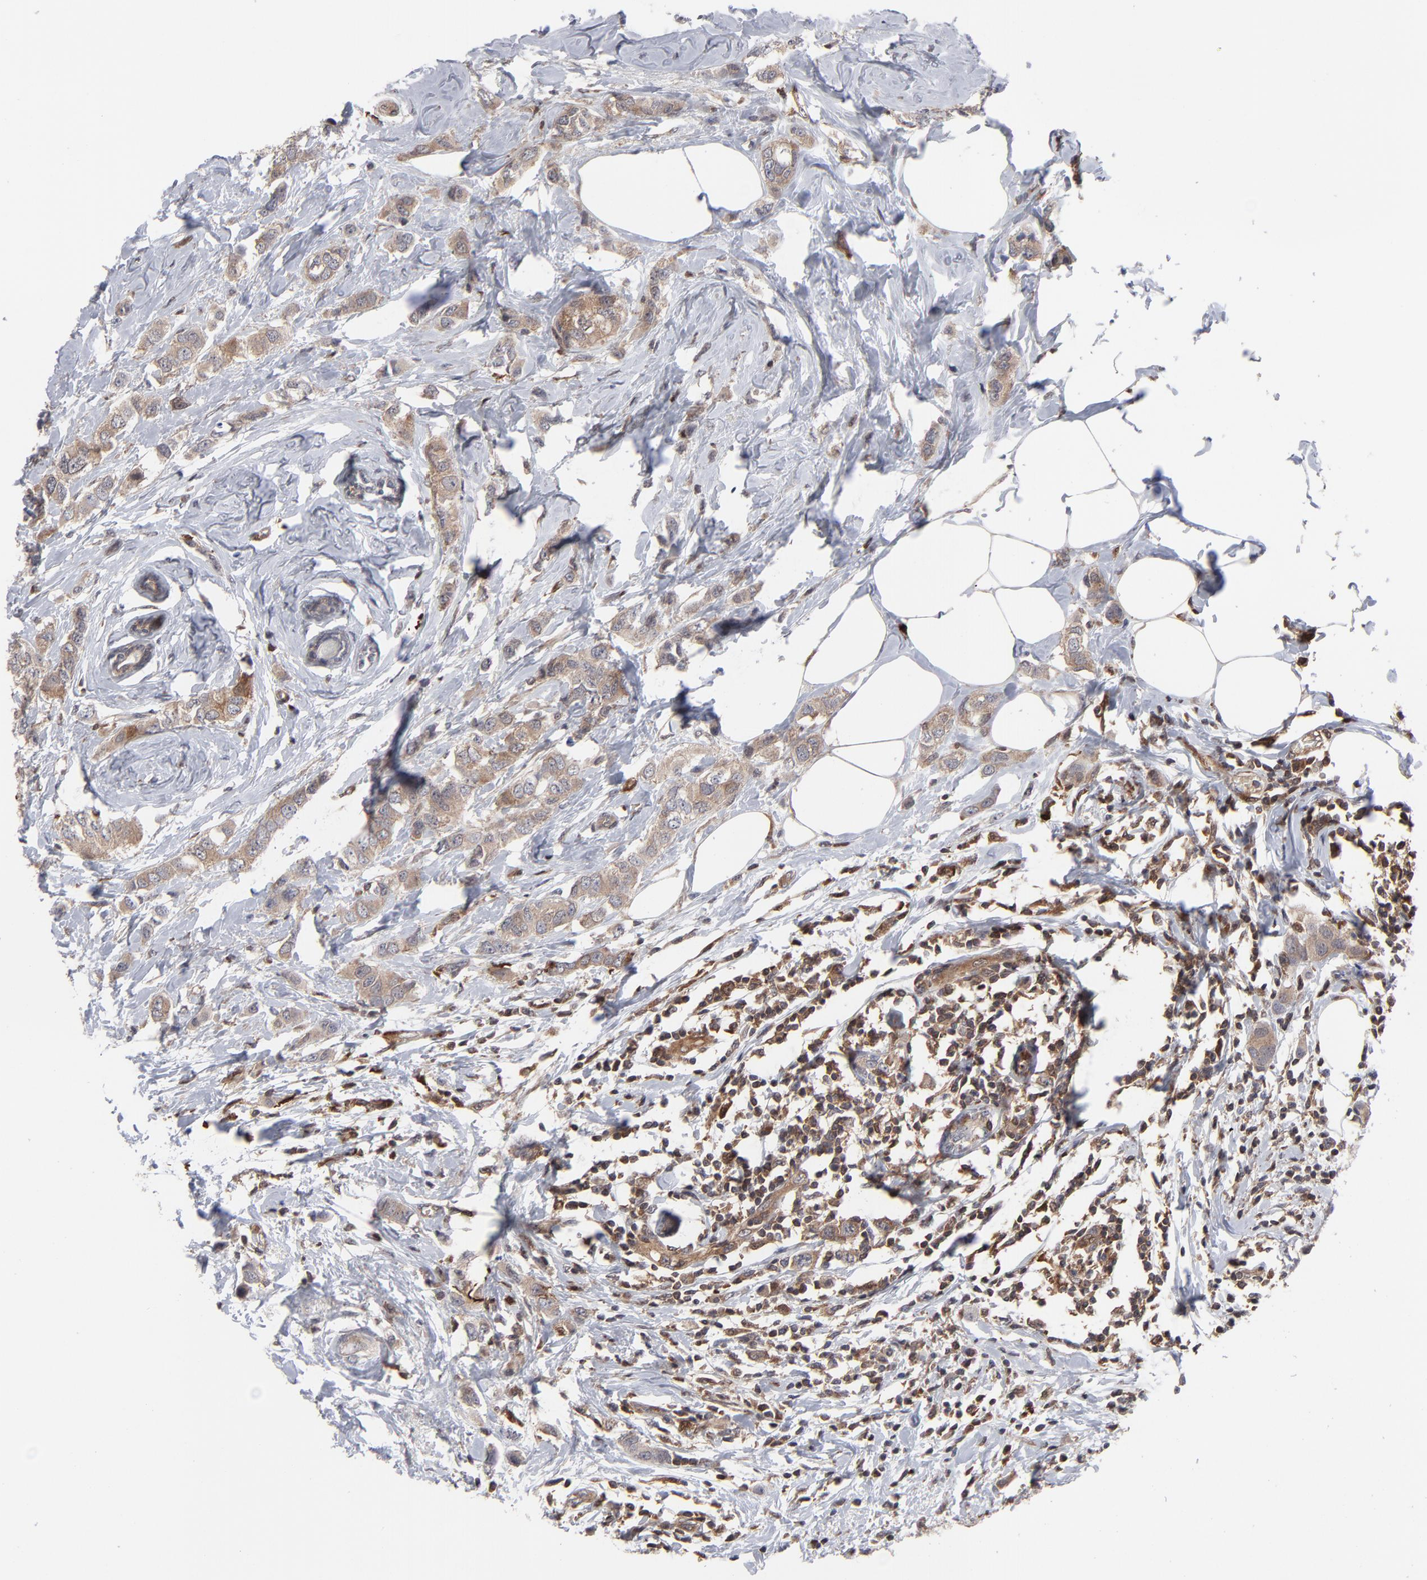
{"staining": {"intensity": "moderate", "quantity": ">75%", "location": "cytoplasmic/membranous"}, "tissue": "breast cancer", "cell_type": "Tumor cells", "image_type": "cancer", "snomed": [{"axis": "morphology", "description": "Normal tissue, NOS"}, {"axis": "morphology", "description": "Duct carcinoma"}, {"axis": "topography", "description": "Breast"}], "caption": "DAB (3,3'-diaminobenzidine) immunohistochemical staining of breast cancer (invasive ductal carcinoma) displays moderate cytoplasmic/membranous protein expression in approximately >75% of tumor cells.", "gene": "MAP2K1", "patient": {"sex": "female", "age": 50}}